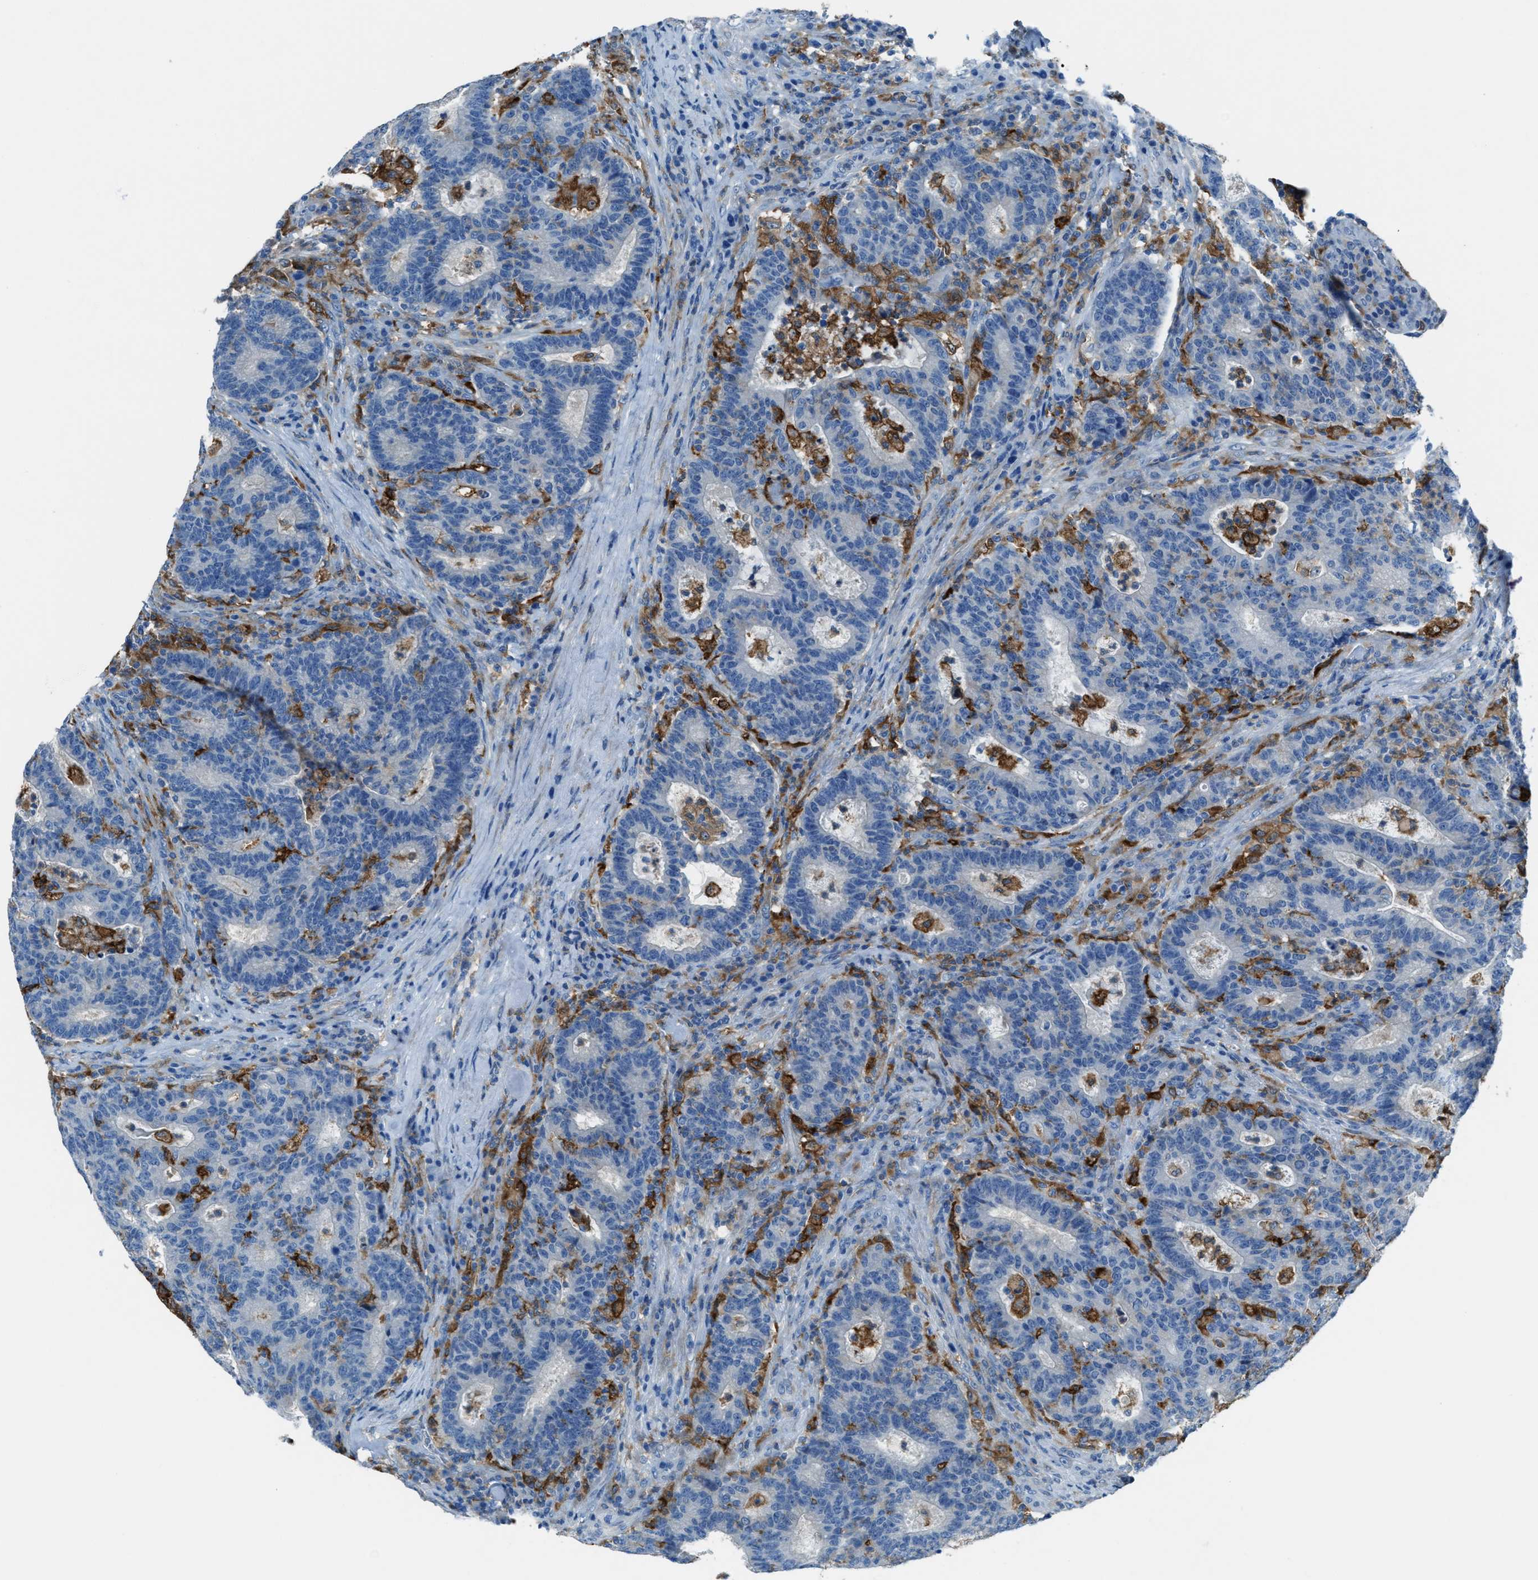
{"staining": {"intensity": "negative", "quantity": "none", "location": "none"}, "tissue": "colorectal cancer", "cell_type": "Tumor cells", "image_type": "cancer", "snomed": [{"axis": "morphology", "description": "Adenocarcinoma, NOS"}, {"axis": "topography", "description": "Colon"}], "caption": "Human colorectal cancer (adenocarcinoma) stained for a protein using immunohistochemistry reveals no positivity in tumor cells.", "gene": "MATCAP2", "patient": {"sex": "female", "age": 75}}